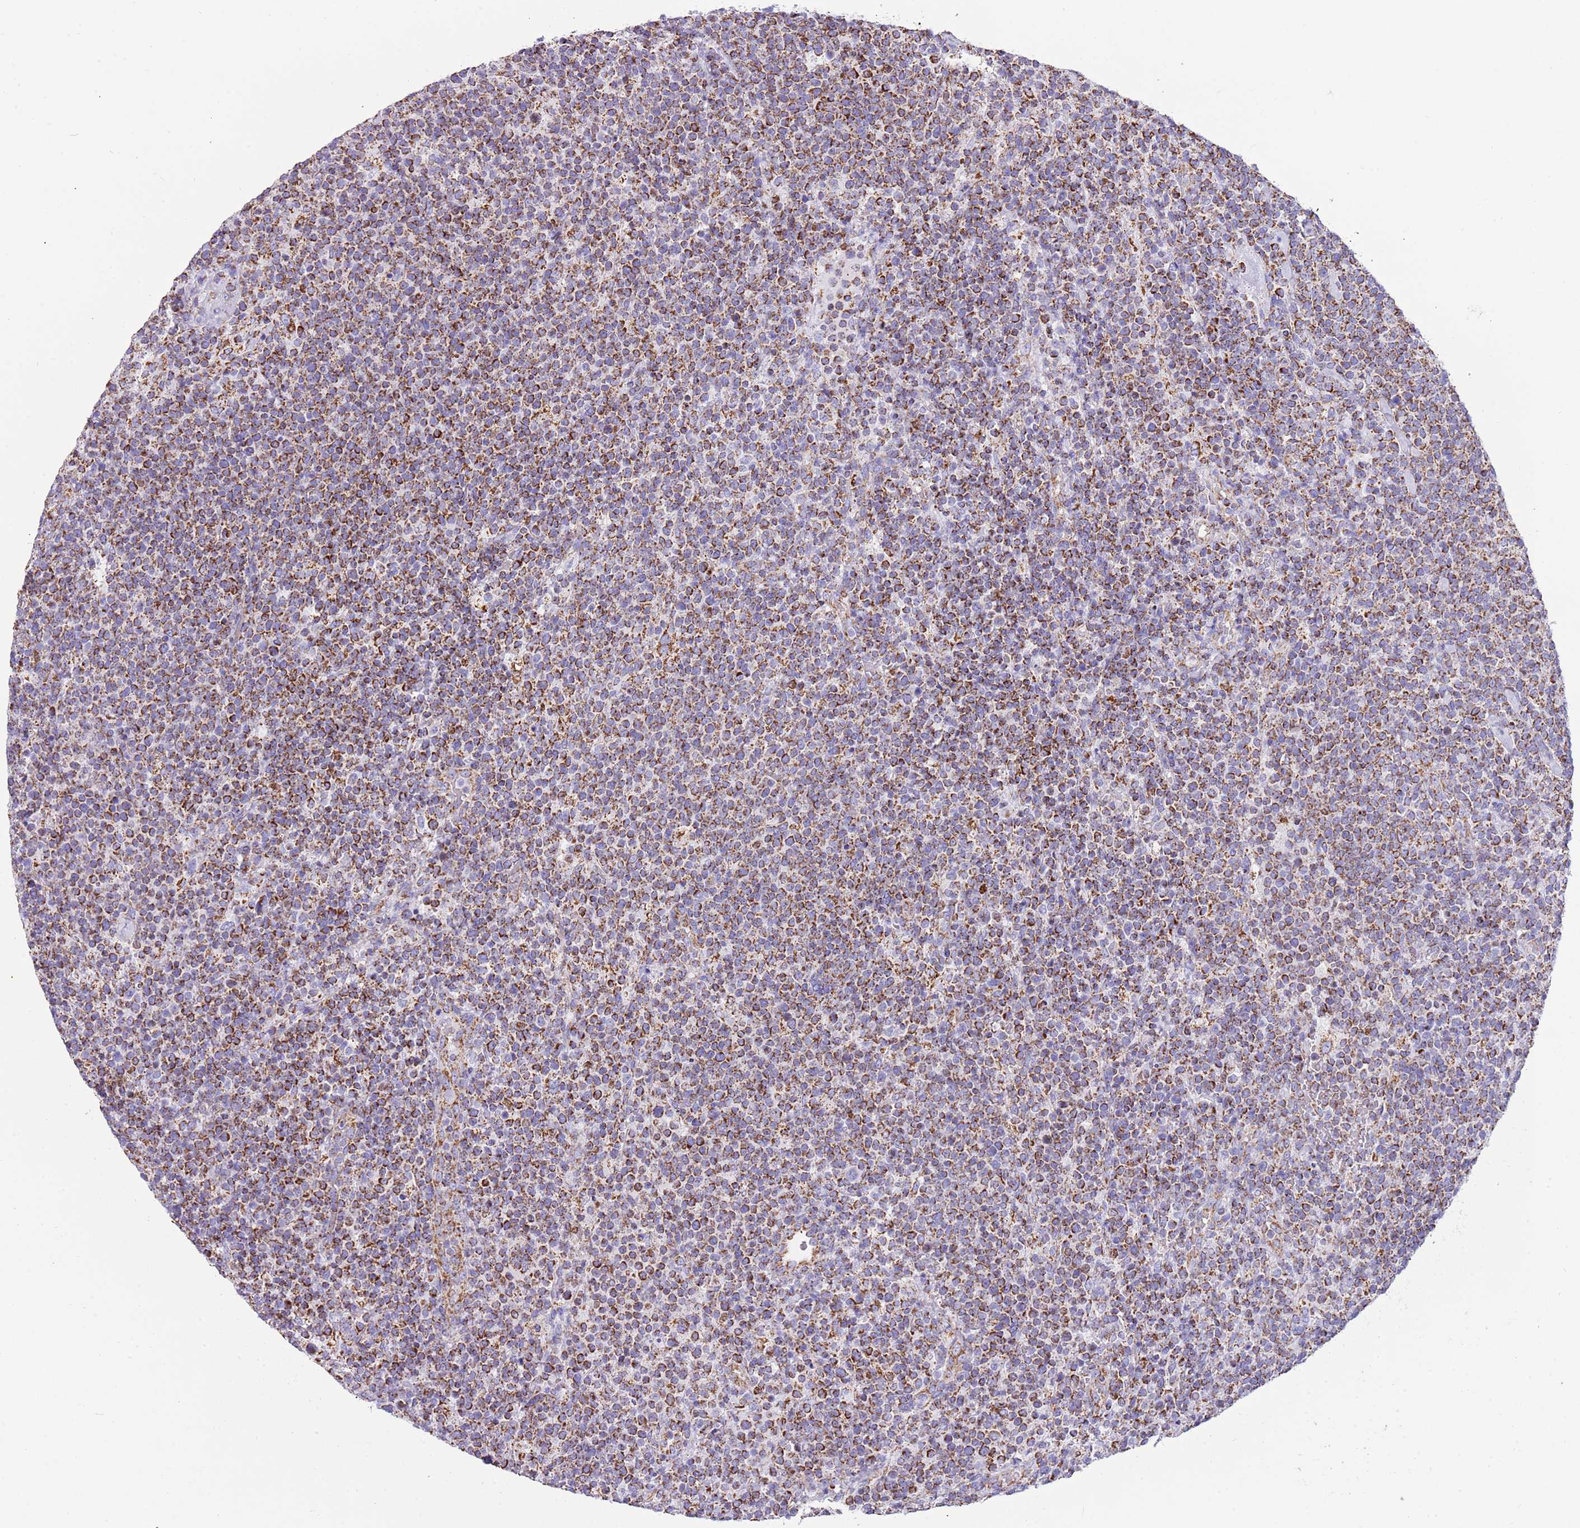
{"staining": {"intensity": "strong", "quantity": ">75%", "location": "cytoplasmic/membranous"}, "tissue": "lymphoma", "cell_type": "Tumor cells", "image_type": "cancer", "snomed": [{"axis": "morphology", "description": "Malignant lymphoma, non-Hodgkin's type, High grade"}, {"axis": "topography", "description": "Lymph node"}], "caption": "An IHC micrograph of tumor tissue is shown. Protein staining in brown shows strong cytoplasmic/membranous positivity in lymphoma within tumor cells. (DAB IHC, brown staining for protein, blue staining for nuclei).", "gene": "SUCLG2", "patient": {"sex": "male", "age": 61}}